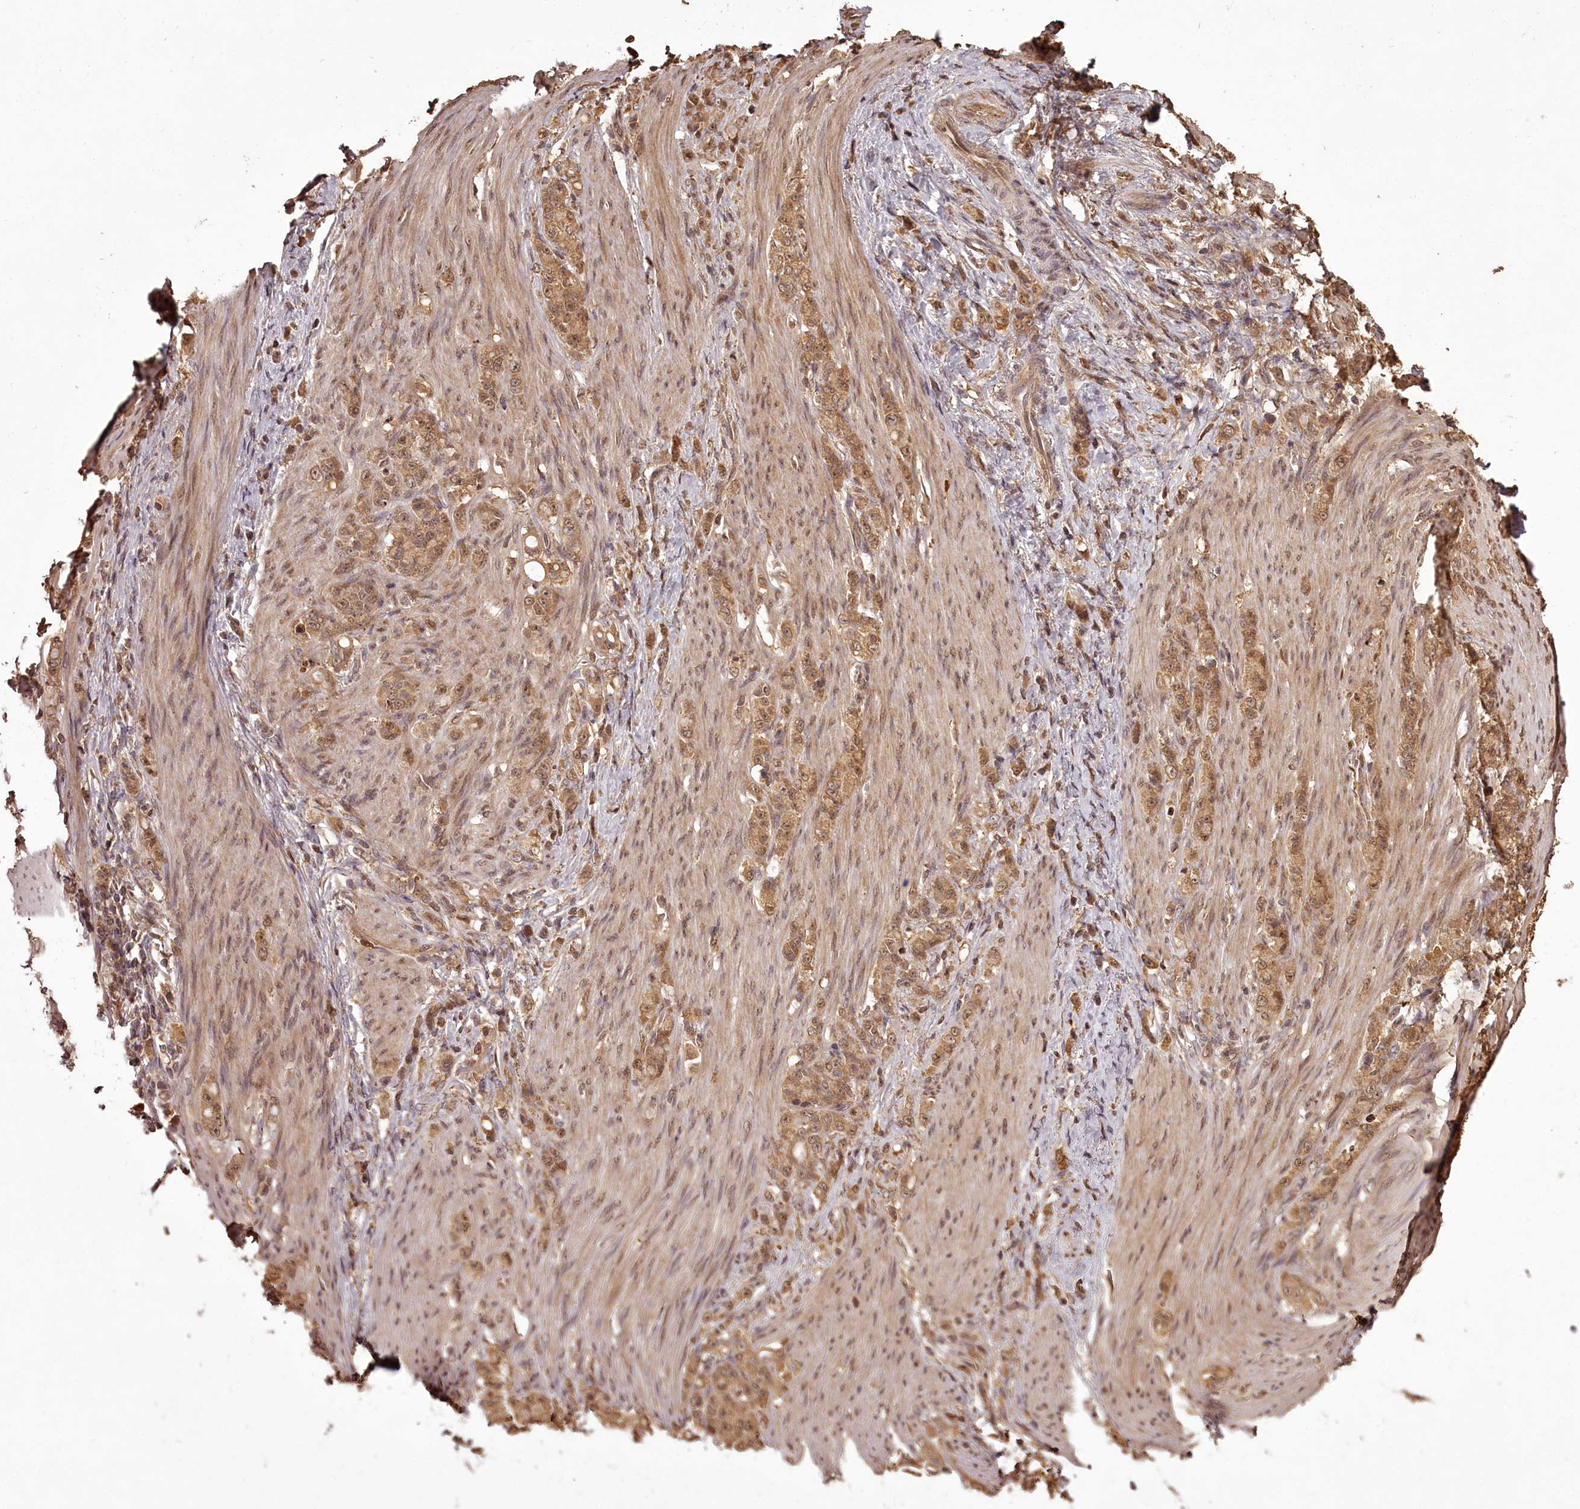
{"staining": {"intensity": "moderate", "quantity": ">75%", "location": "cytoplasmic/membranous"}, "tissue": "stomach cancer", "cell_type": "Tumor cells", "image_type": "cancer", "snomed": [{"axis": "morphology", "description": "Adenocarcinoma, NOS"}, {"axis": "topography", "description": "Stomach"}], "caption": "Immunohistochemical staining of human stomach cancer exhibits moderate cytoplasmic/membranous protein staining in about >75% of tumor cells.", "gene": "NPRL2", "patient": {"sex": "female", "age": 79}}